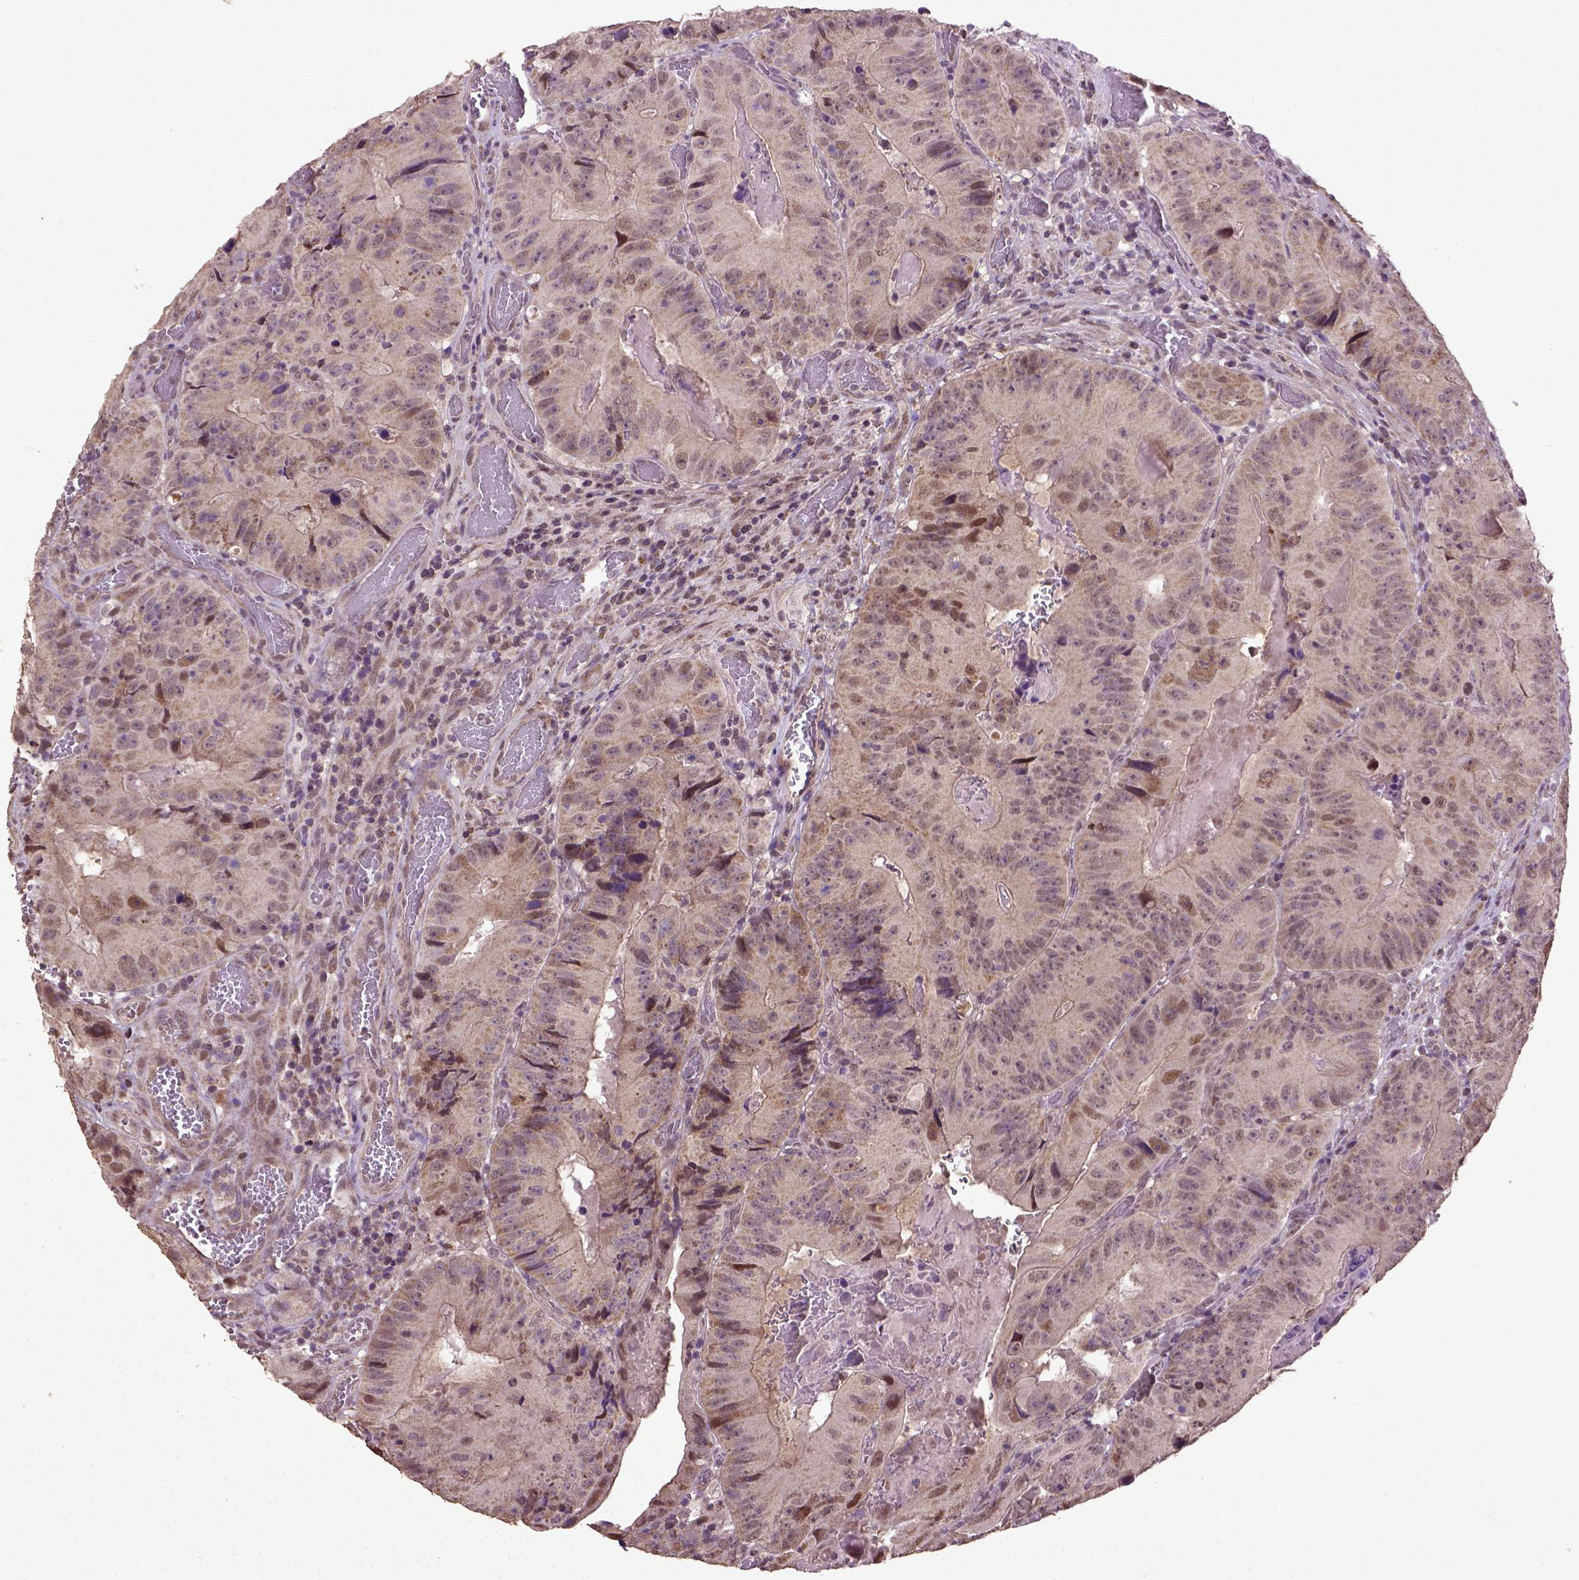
{"staining": {"intensity": "moderate", "quantity": "25%-75%", "location": "cytoplasmic/membranous,nuclear"}, "tissue": "colorectal cancer", "cell_type": "Tumor cells", "image_type": "cancer", "snomed": [{"axis": "morphology", "description": "Adenocarcinoma, NOS"}, {"axis": "topography", "description": "Colon"}], "caption": "Protein analysis of adenocarcinoma (colorectal) tissue demonstrates moderate cytoplasmic/membranous and nuclear staining in approximately 25%-75% of tumor cells.", "gene": "UBA3", "patient": {"sex": "female", "age": 86}}